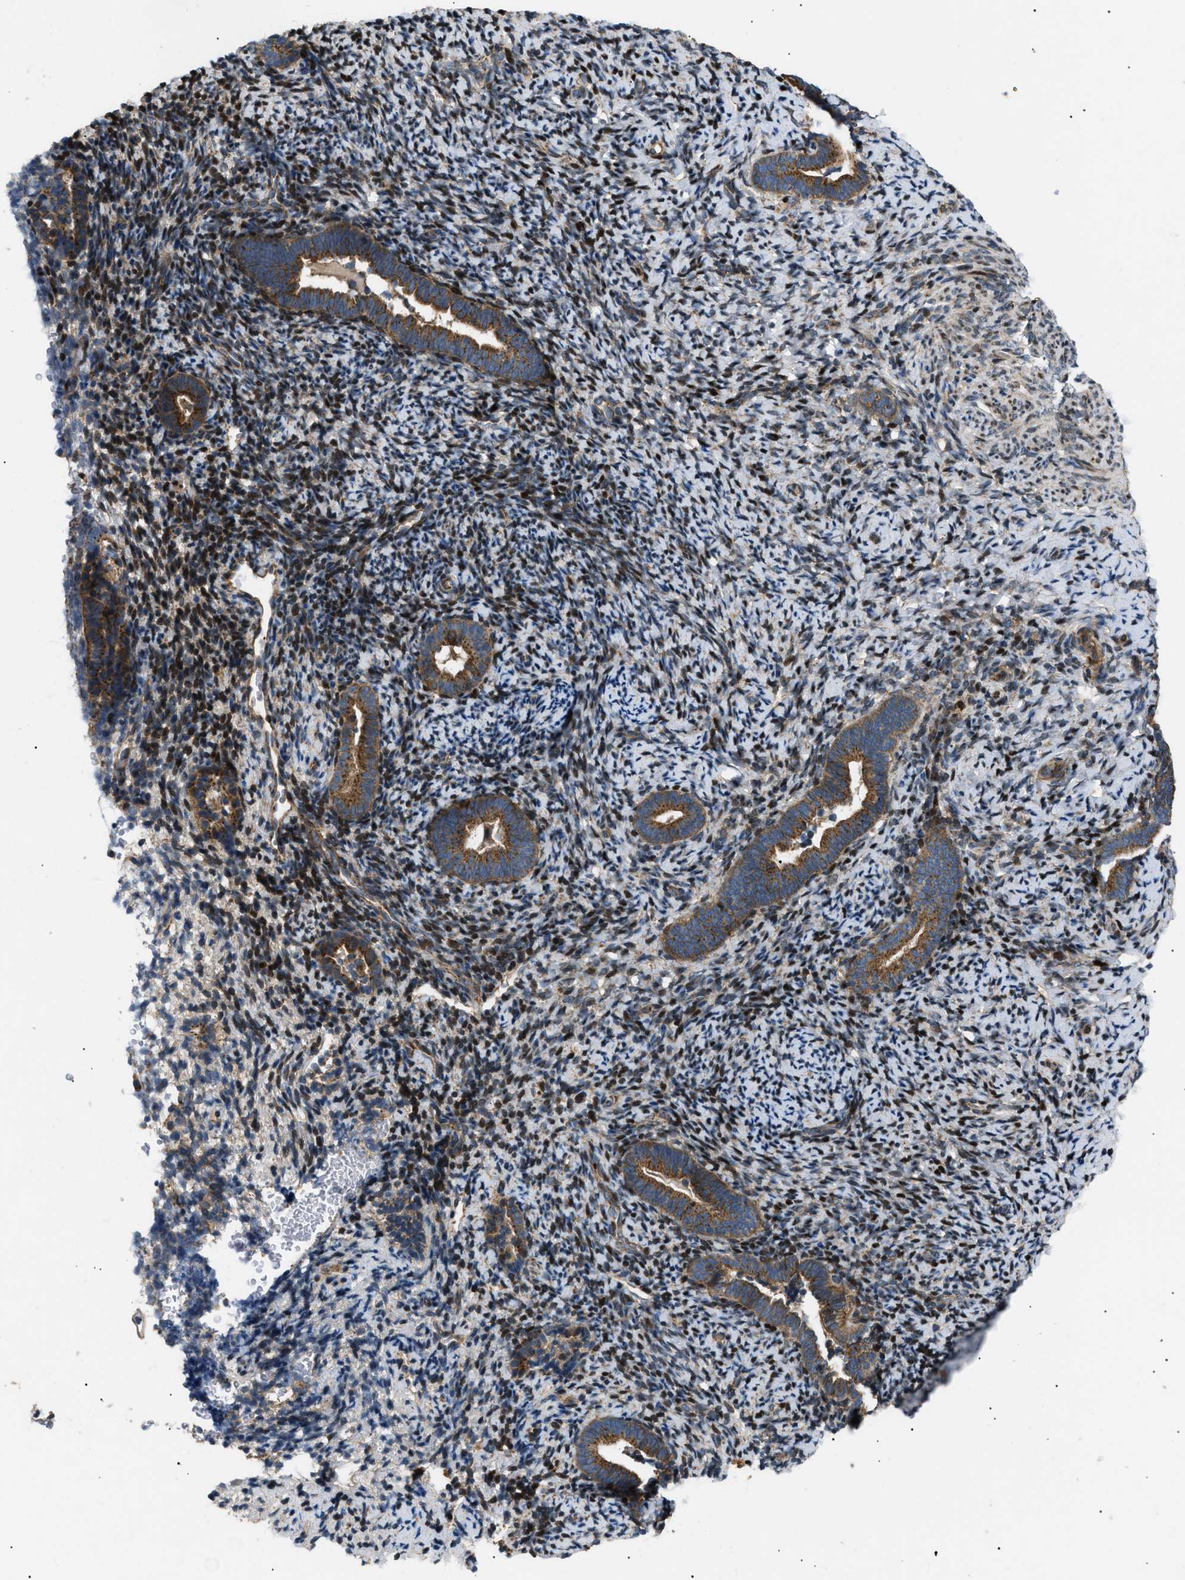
{"staining": {"intensity": "moderate", "quantity": "<25%", "location": "cytoplasmic/membranous"}, "tissue": "endometrium", "cell_type": "Cells in endometrial stroma", "image_type": "normal", "snomed": [{"axis": "morphology", "description": "Normal tissue, NOS"}, {"axis": "topography", "description": "Endometrium"}], "caption": "Protein expression analysis of unremarkable endometrium exhibits moderate cytoplasmic/membranous positivity in about <25% of cells in endometrial stroma.", "gene": "LYSMD3", "patient": {"sex": "female", "age": 51}}